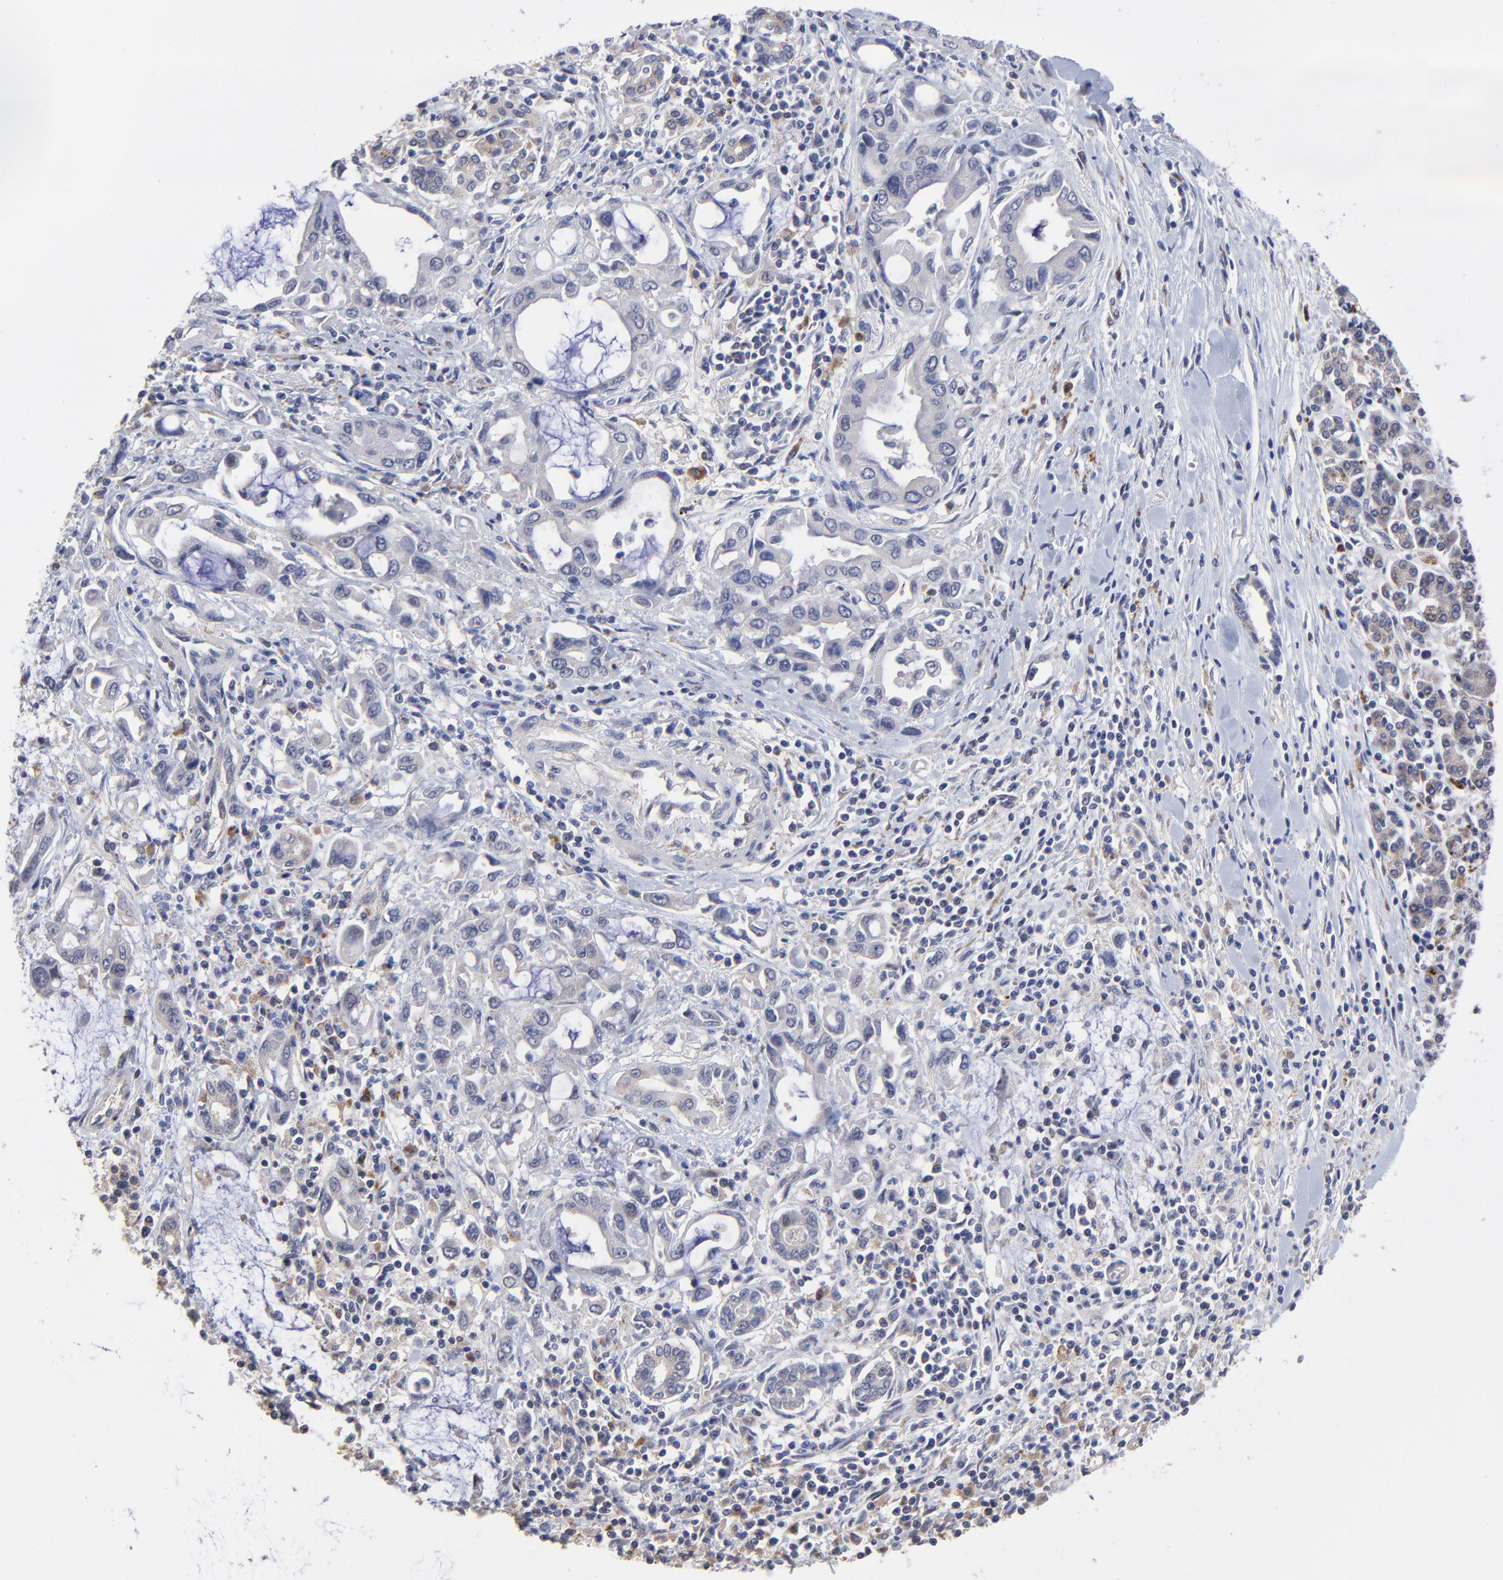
{"staining": {"intensity": "weak", "quantity": "<25%", "location": "cytoplasmic/membranous"}, "tissue": "pancreatic cancer", "cell_type": "Tumor cells", "image_type": "cancer", "snomed": [{"axis": "morphology", "description": "Adenocarcinoma, NOS"}, {"axis": "topography", "description": "Pancreas"}], "caption": "This is a histopathology image of immunohistochemistry staining of pancreatic cancer, which shows no expression in tumor cells.", "gene": "PDE4B", "patient": {"sex": "female", "age": 57}}